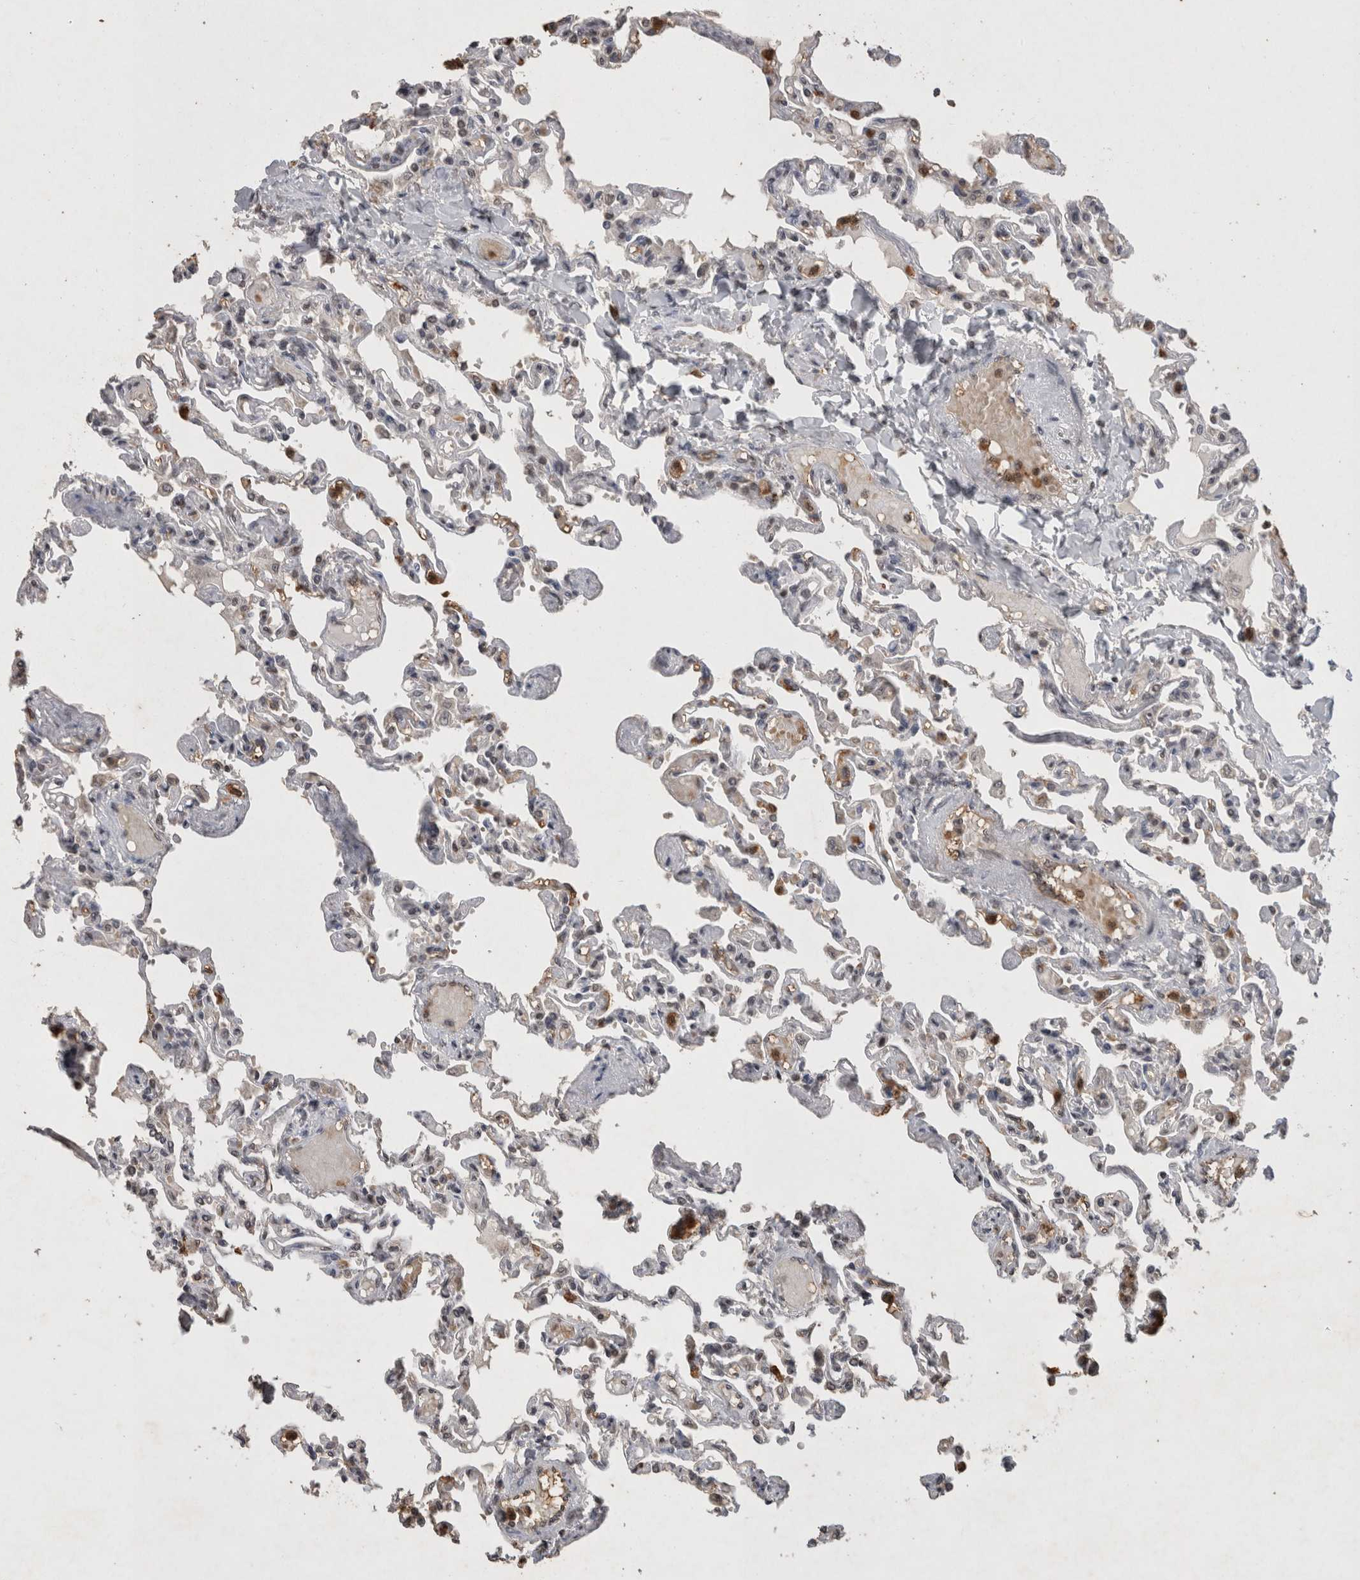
{"staining": {"intensity": "weak", "quantity": "<25%", "location": "nuclear"}, "tissue": "lung", "cell_type": "Alveolar cells", "image_type": "normal", "snomed": [{"axis": "morphology", "description": "Normal tissue, NOS"}, {"axis": "topography", "description": "Lung"}], "caption": "The immunohistochemistry photomicrograph has no significant positivity in alveolar cells of lung.", "gene": "HRK", "patient": {"sex": "male", "age": 21}}